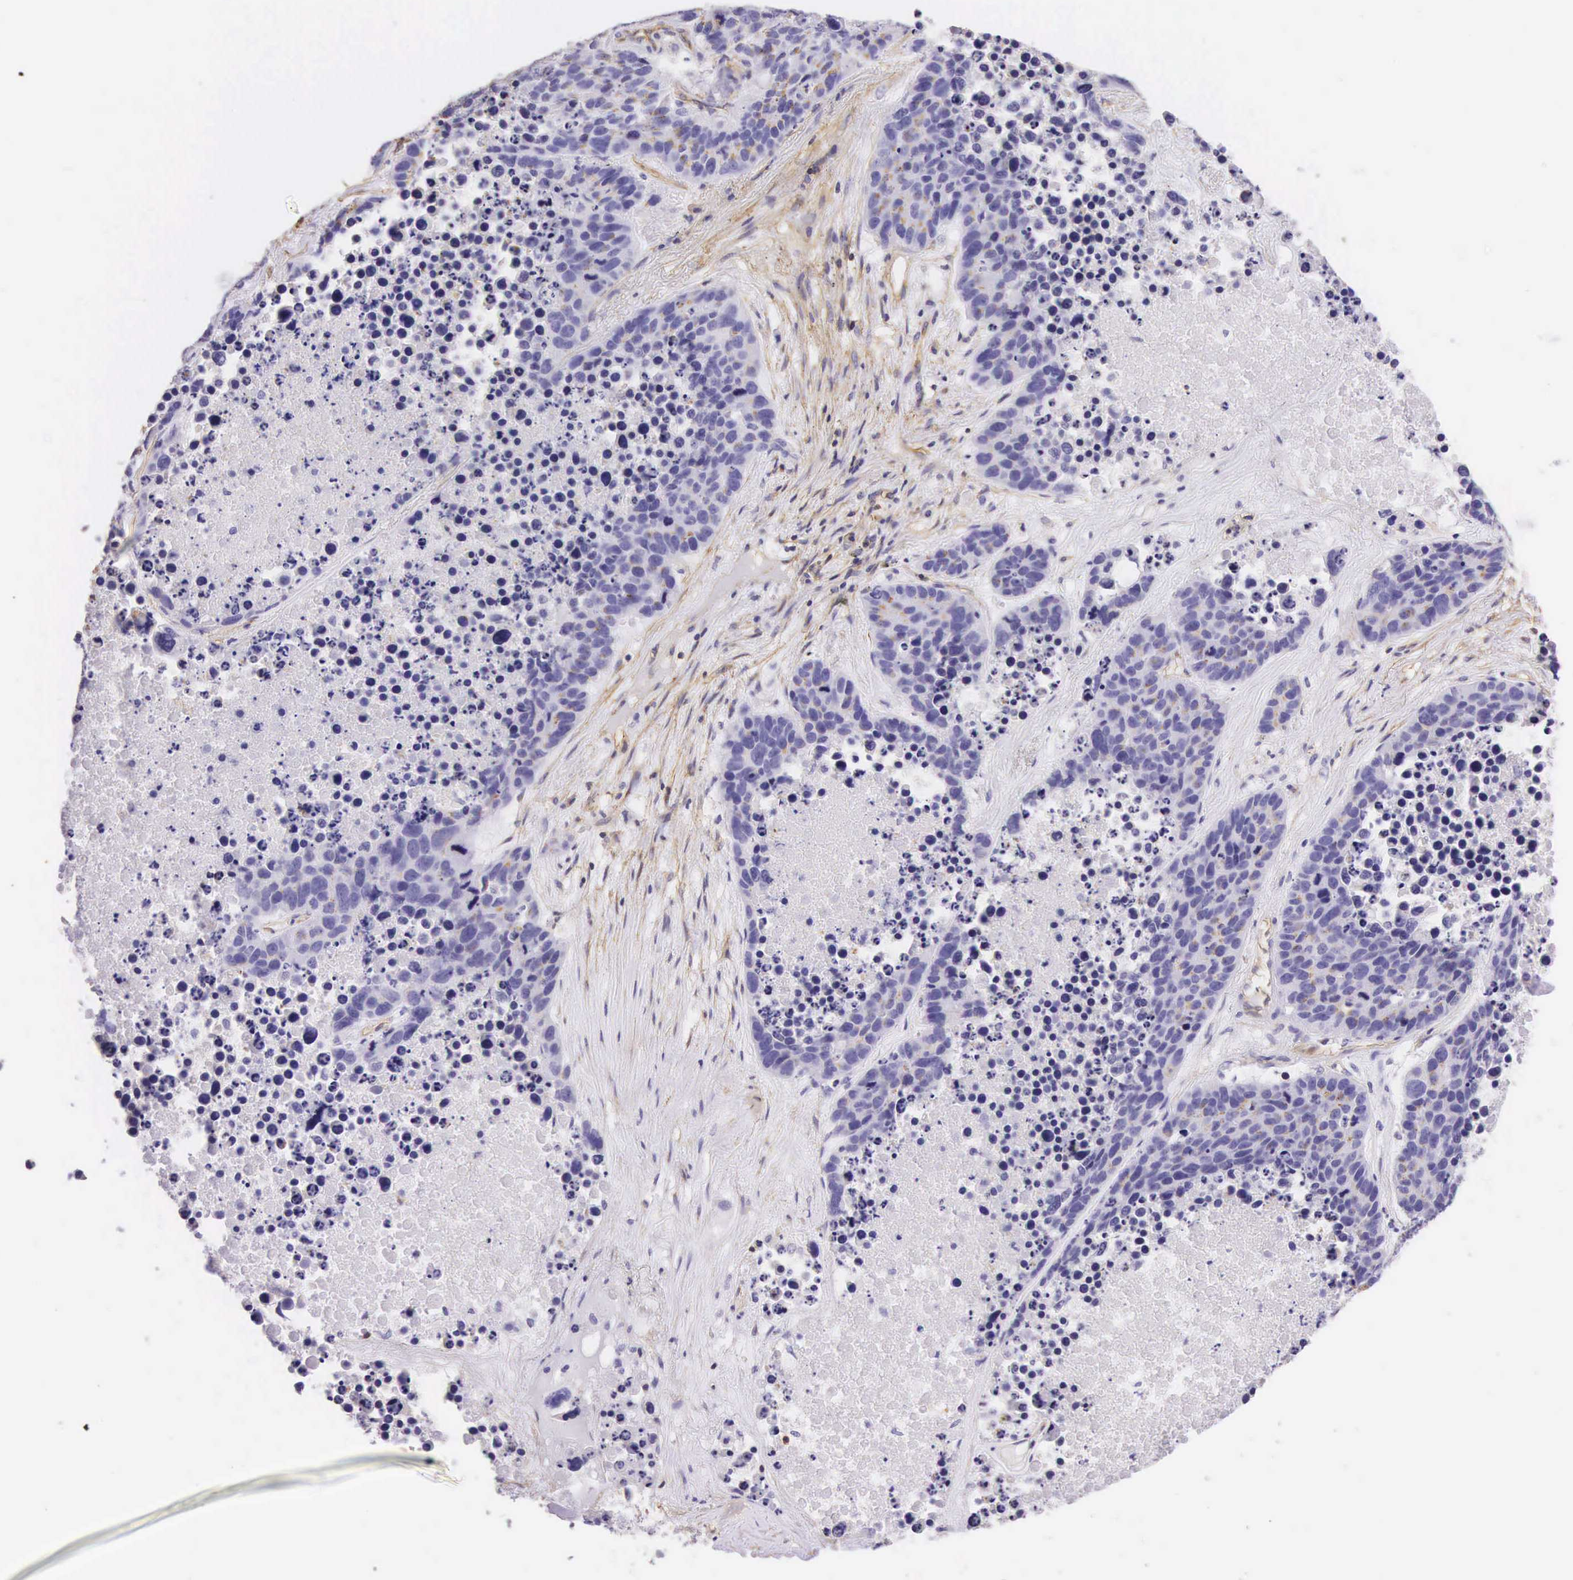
{"staining": {"intensity": "negative", "quantity": "none", "location": "none"}, "tissue": "lung cancer", "cell_type": "Tumor cells", "image_type": "cancer", "snomed": [{"axis": "morphology", "description": "Carcinoid, malignant, NOS"}, {"axis": "topography", "description": "Lung"}], "caption": "DAB (3,3'-diaminobenzidine) immunohistochemical staining of human lung cancer demonstrates no significant staining in tumor cells.", "gene": "CD99", "patient": {"sex": "male", "age": 60}}